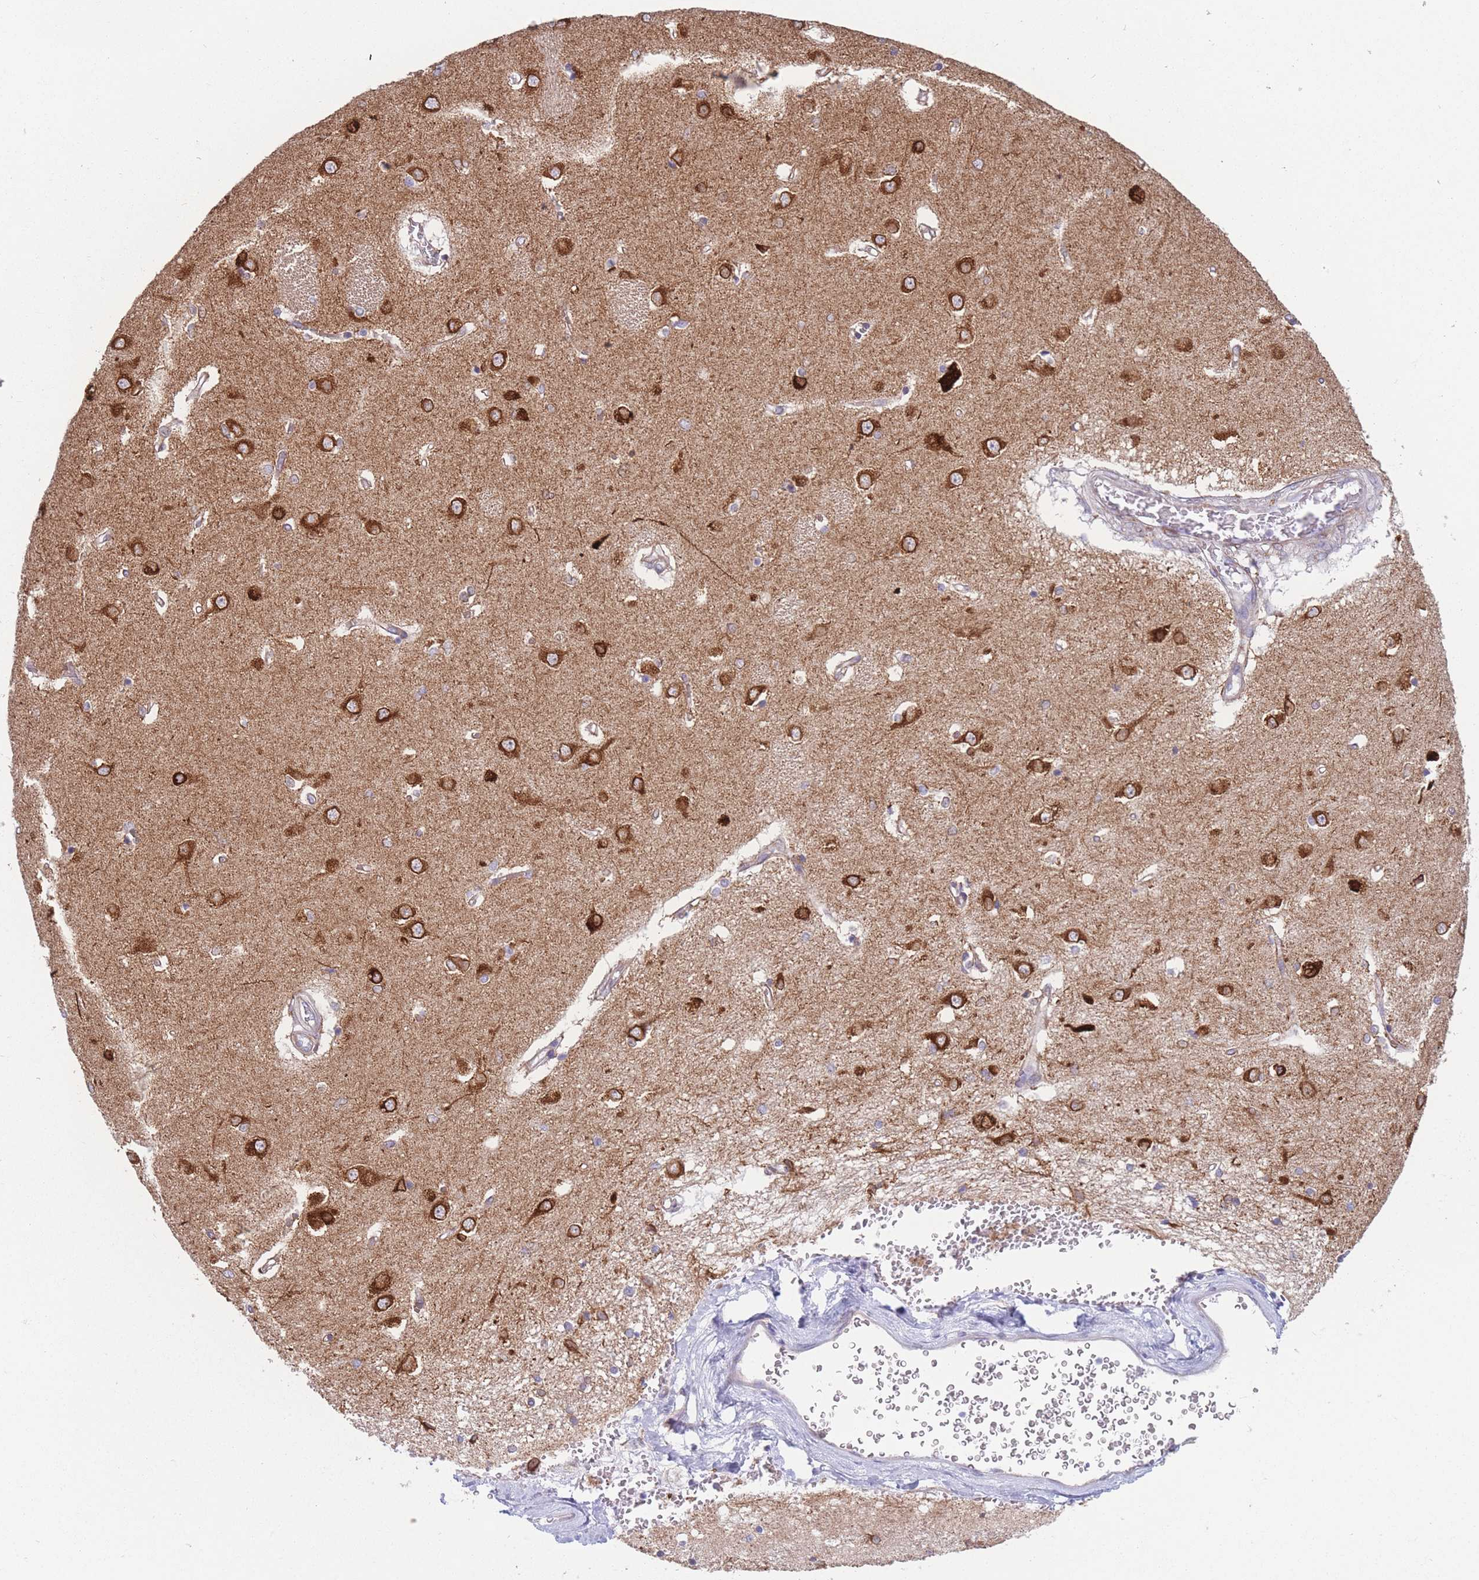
{"staining": {"intensity": "strong", "quantity": "<25%", "location": "cytoplasmic/membranous"}, "tissue": "caudate", "cell_type": "Glial cells", "image_type": "normal", "snomed": [{"axis": "morphology", "description": "Normal tissue, NOS"}, {"axis": "topography", "description": "Lateral ventricle wall"}], "caption": "Normal caudate was stained to show a protein in brown. There is medium levels of strong cytoplasmic/membranous expression in about <25% of glial cells.", "gene": "AK9", "patient": {"sex": "male", "age": 37}}